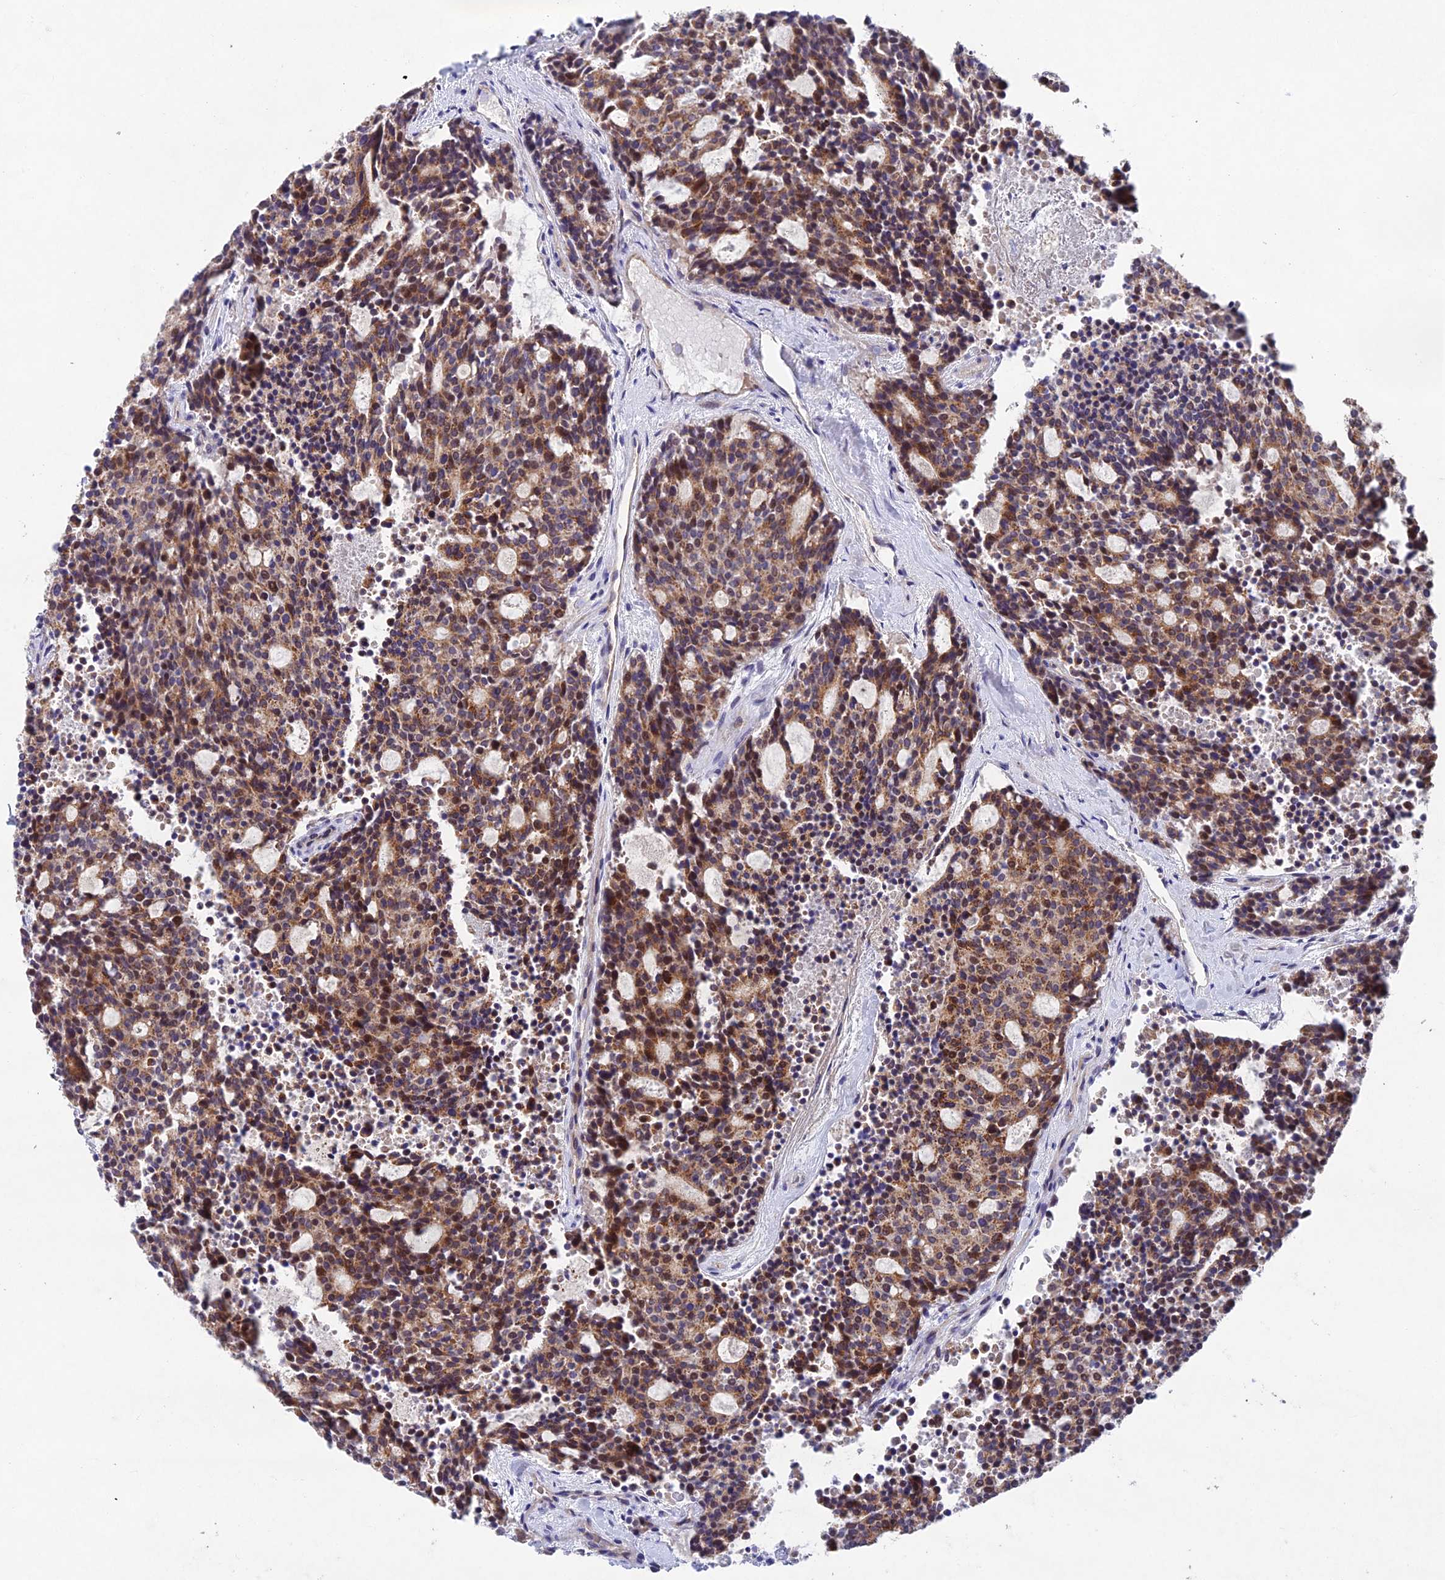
{"staining": {"intensity": "moderate", "quantity": ">75%", "location": "cytoplasmic/membranous,nuclear"}, "tissue": "carcinoid", "cell_type": "Tumor cells", "image_type": "cancer", "snomed": [{"axis": "morphology", "description": "Carcinoid, malignant, NOS"}, {"axis": "topography", "description": "Pancreas"}], "caption": "Carcinoid tissue demonstrates moderate cytoplasmic/membranous and nuclear staining in about >75% of tumor cells, visualized by immunohistochemistry.", "gene": "NSMCE1", "patient": {"sex": "female", "age": 54}}